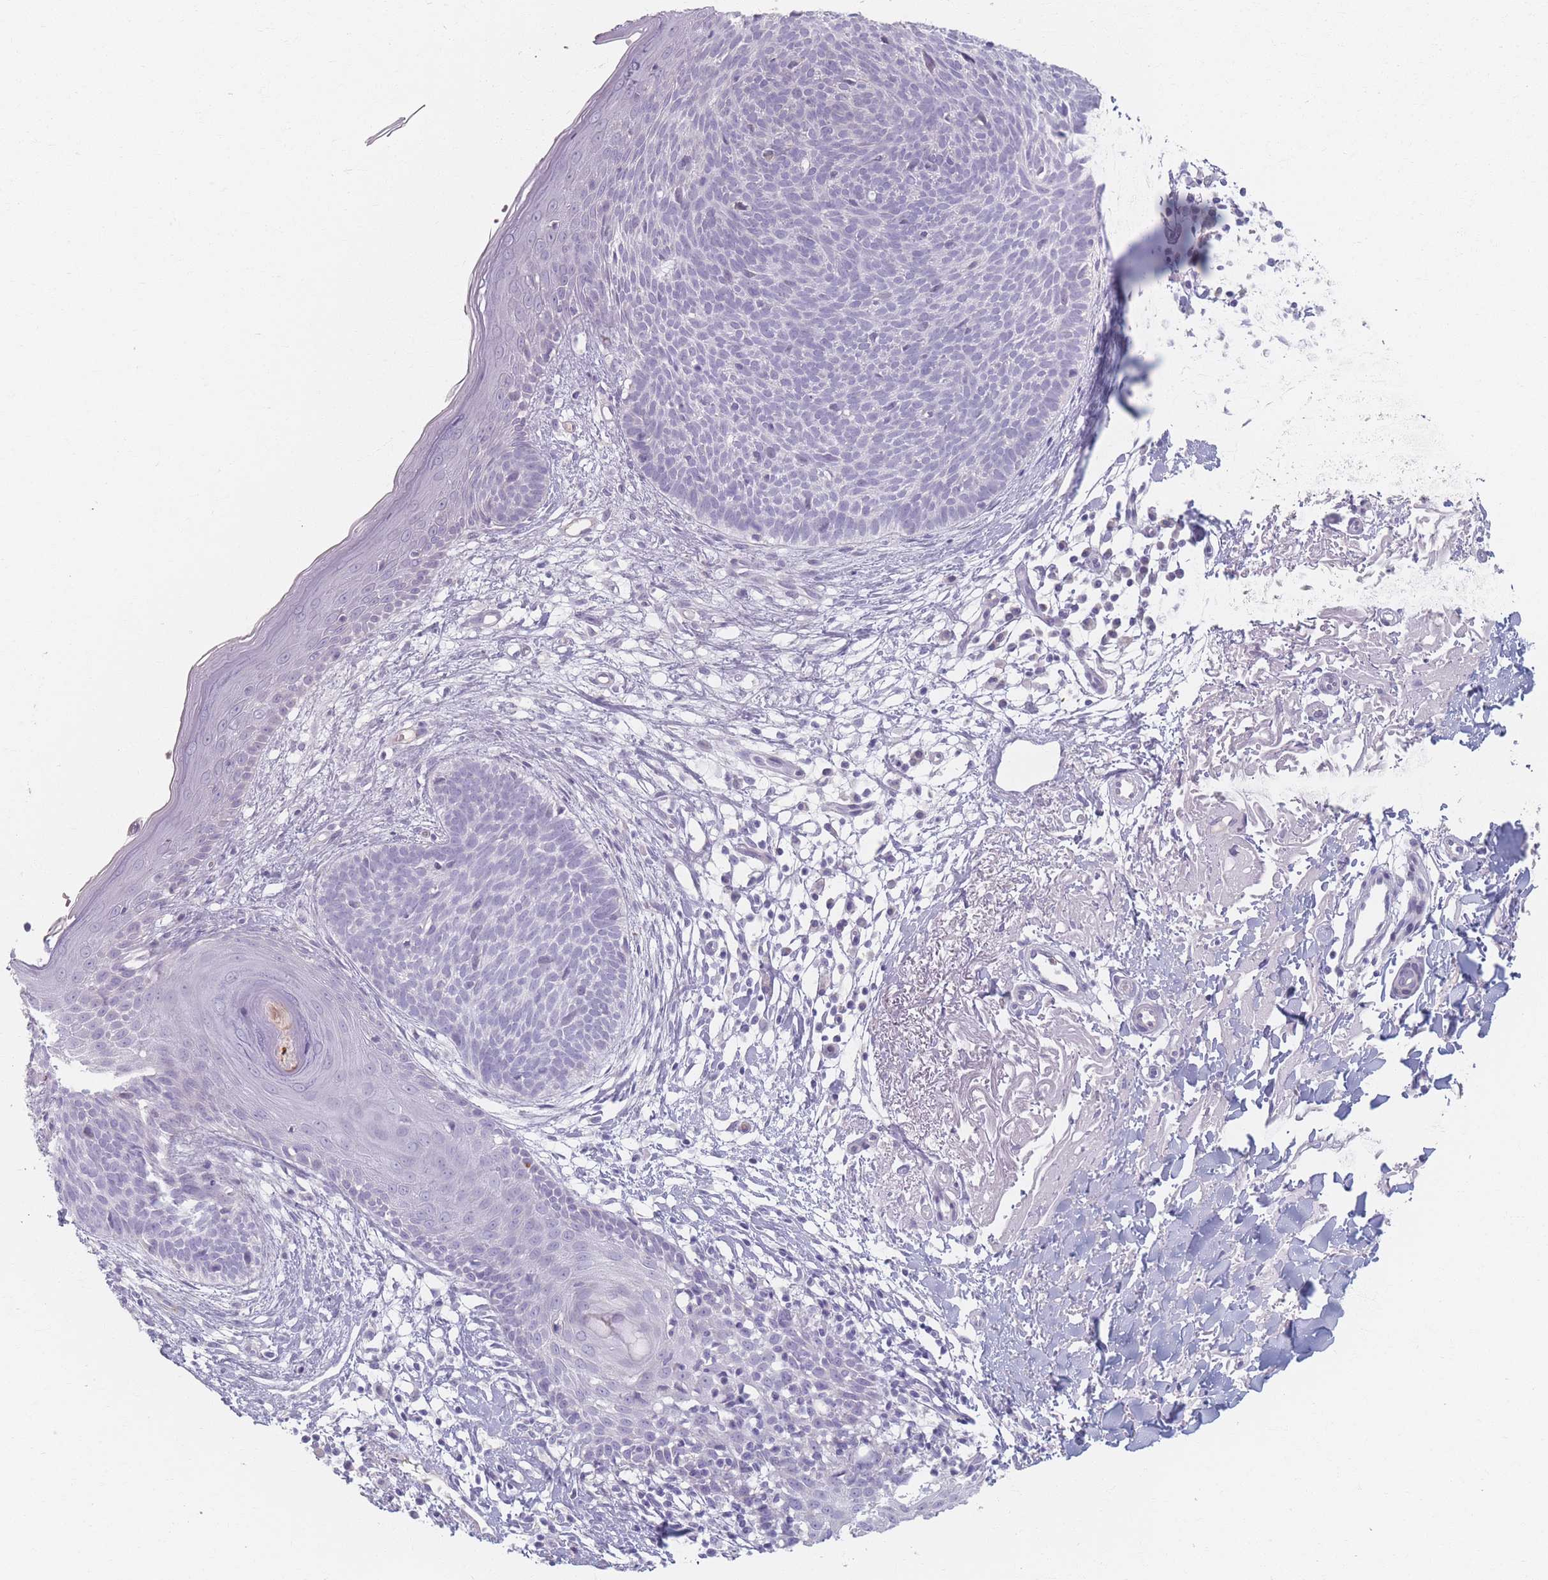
{"staining": {"intensity": "negative", "quantity": "none", "location": "none"}, "tissue": "skin cancer", "cell_type": "Tumor cells", "image_type": "cancer", "snomed": [{"axis": "morphology", "description": "Basal cell carcinoma"}, {"axis": "topography", "description": "Skin"}], "caption": "Protein analysis of skin basal cell carcinoma reveals no significant staining in tumor cells. Nuclei are stained in blue.", "gene": "PIGM", "patient": {"sex": "male", "age": 84}}